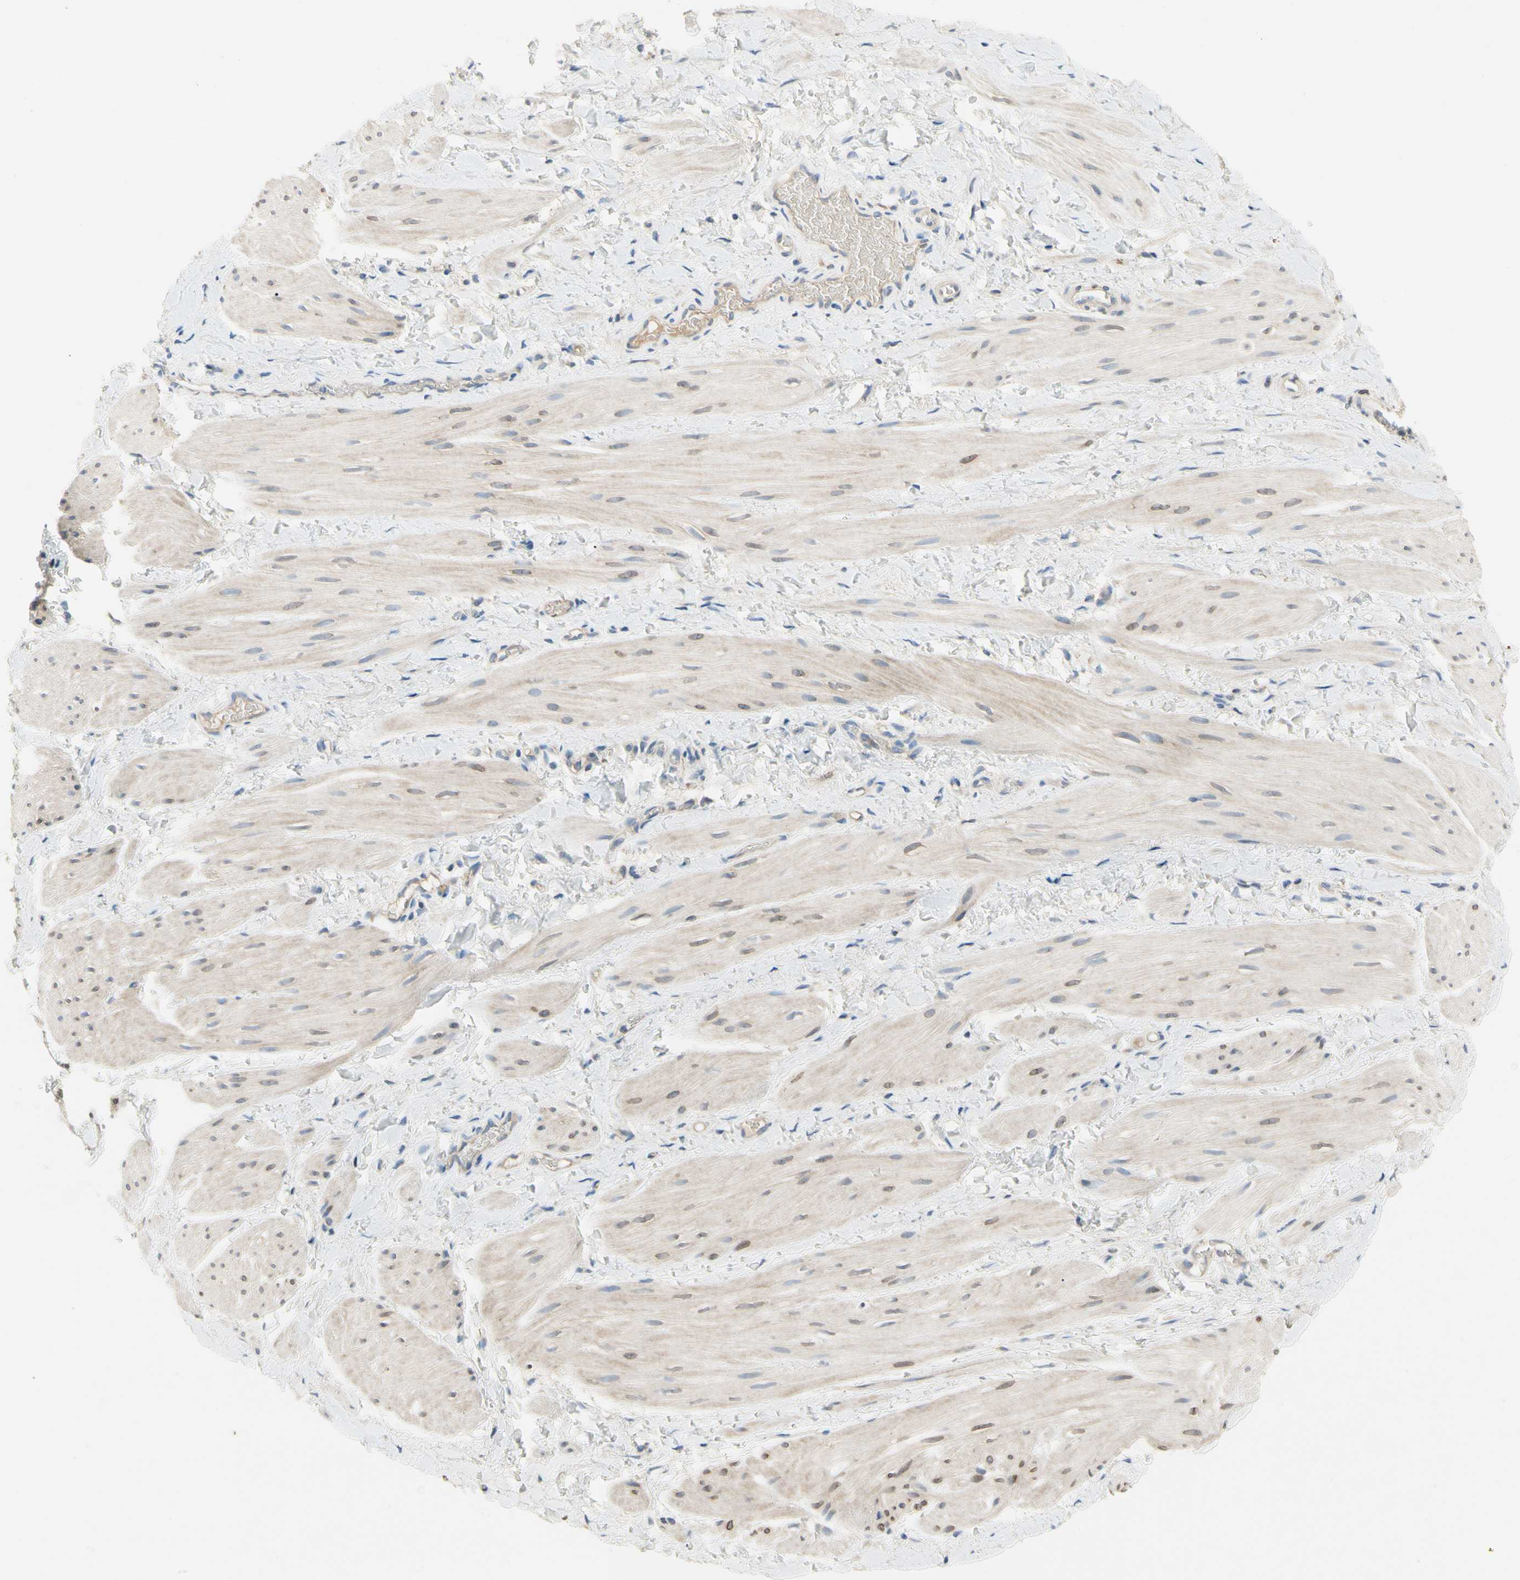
{"staining": {"intensity": "weak", "quantity": "25%-75%", "location": "cytoplasmic/membranous"}, "tissue": "smooth muscle", "cell_type": "Smooth muscle cells", "image_type": "normal", "snomed": [{"axis": "morphology", "description": "Normal tissue, NOS"}, {"axis": "topography", "description": "Smooth muscle"}], "caption": "Immunohistochemical staining of unremarkable human smooth muscle shows 25%-75% levels of weak cytoplasmic/membranous protein staining in about 25%-75% of smooth muscle cells.", "gene": "KLHDC8B", "patient": {"sex": "male", "age": 16}}